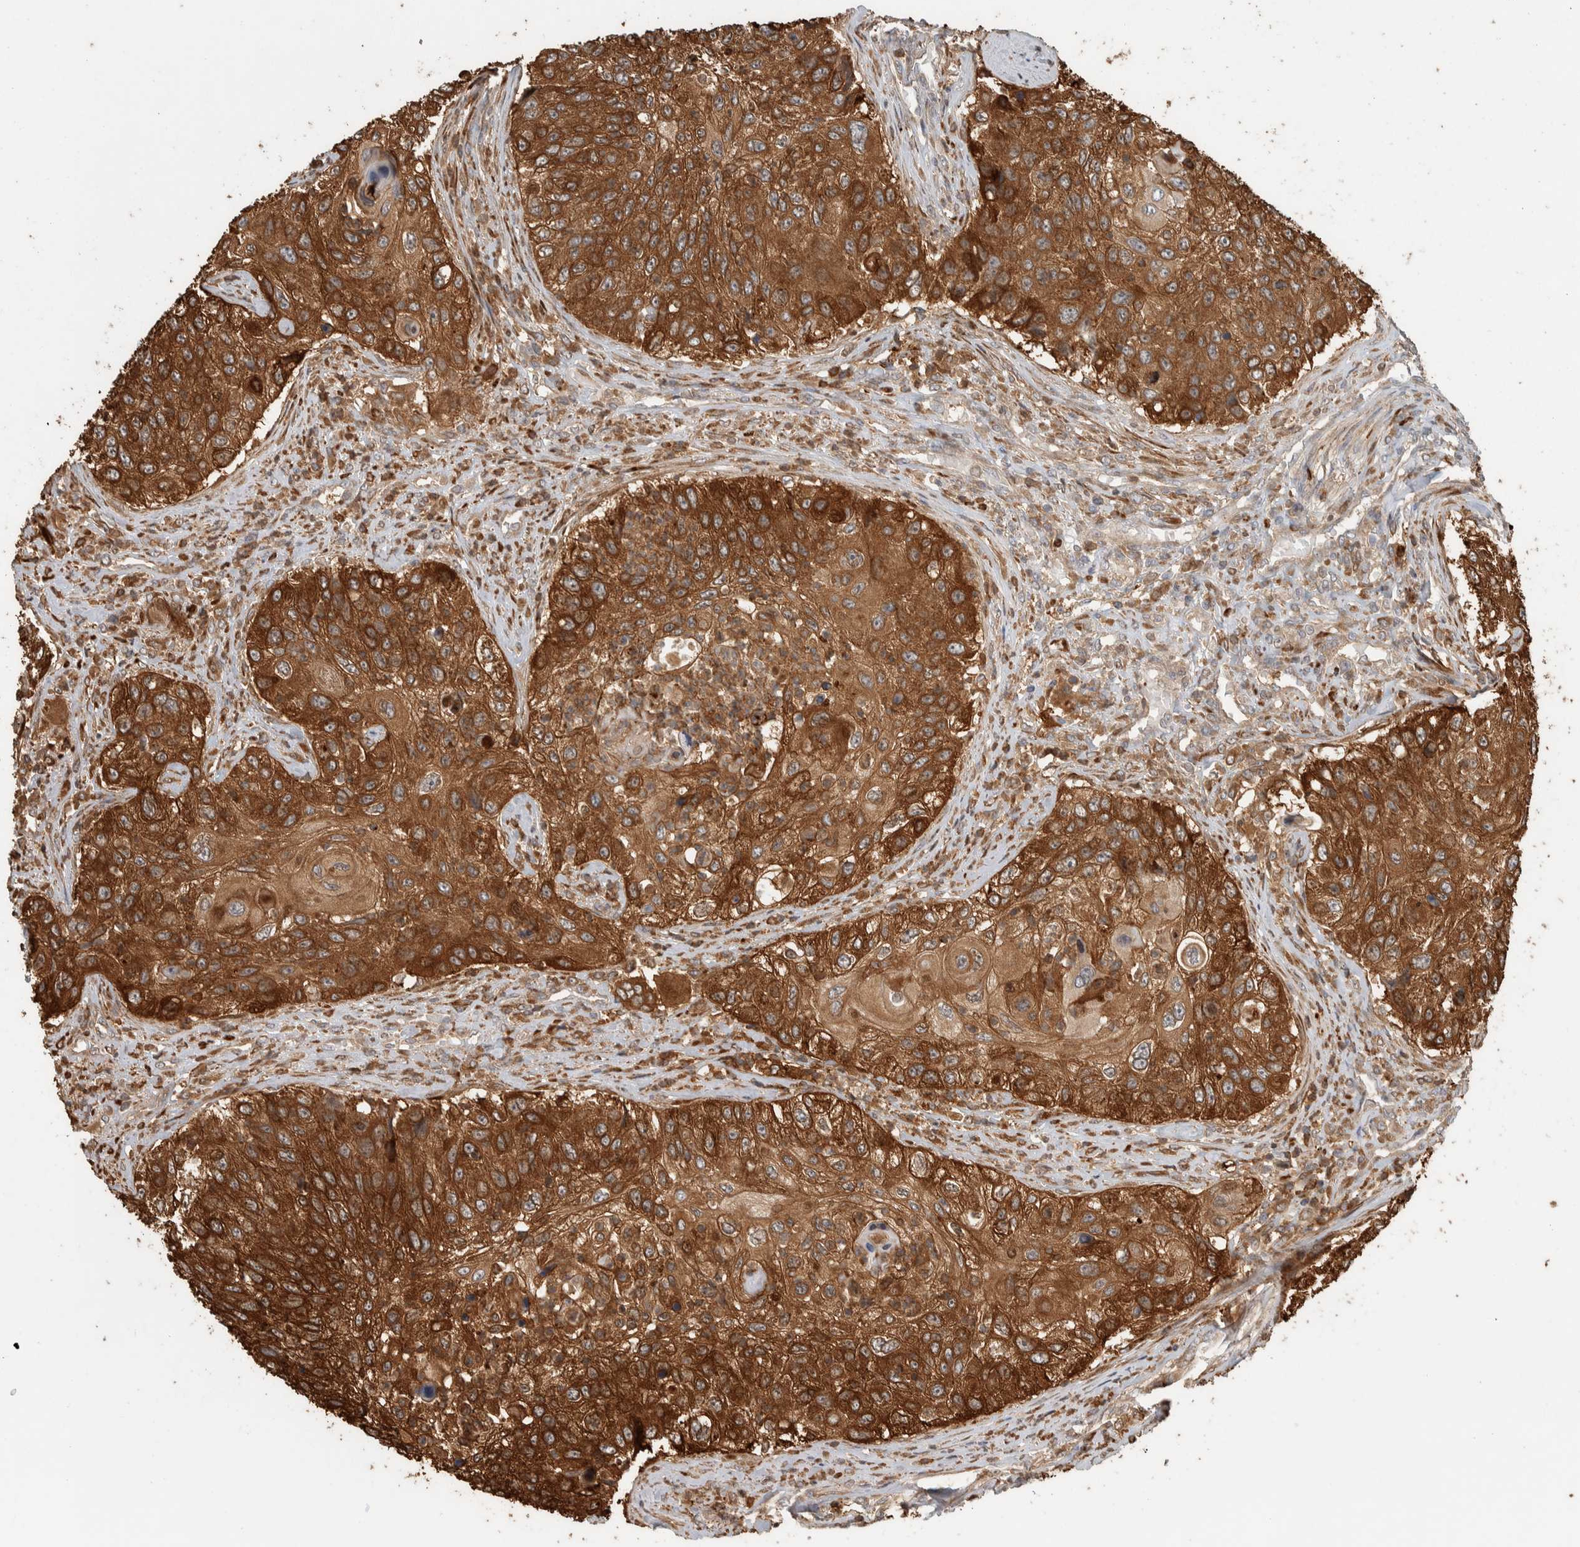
{"staining": {"intensity": "strong", "quantity": ">75%", "location": "cytoplasmic/membranous"}, "tissue": "urothelial cancer", "cell_type": "Tumor cells", "image_type": "cancer", "snomed": [{"axis": "morphology", "description": "Urothelial carcinoma, High grade"}, {"axis": "topography", "description": "Urinary bladder"}], "caption": "Immunohistochemistry (IHC) image of neoplastic tissue: human urothelial cancer stained using immunohistochemistry exhibits high levels of strong protein expression localized specifically in the cytoplasmic/membranous of tumor cells, appearing as a cytoplasmic/membranous brown color.", "gene": "CNTROB", "patient": {"sex": "female", "age": 60}}